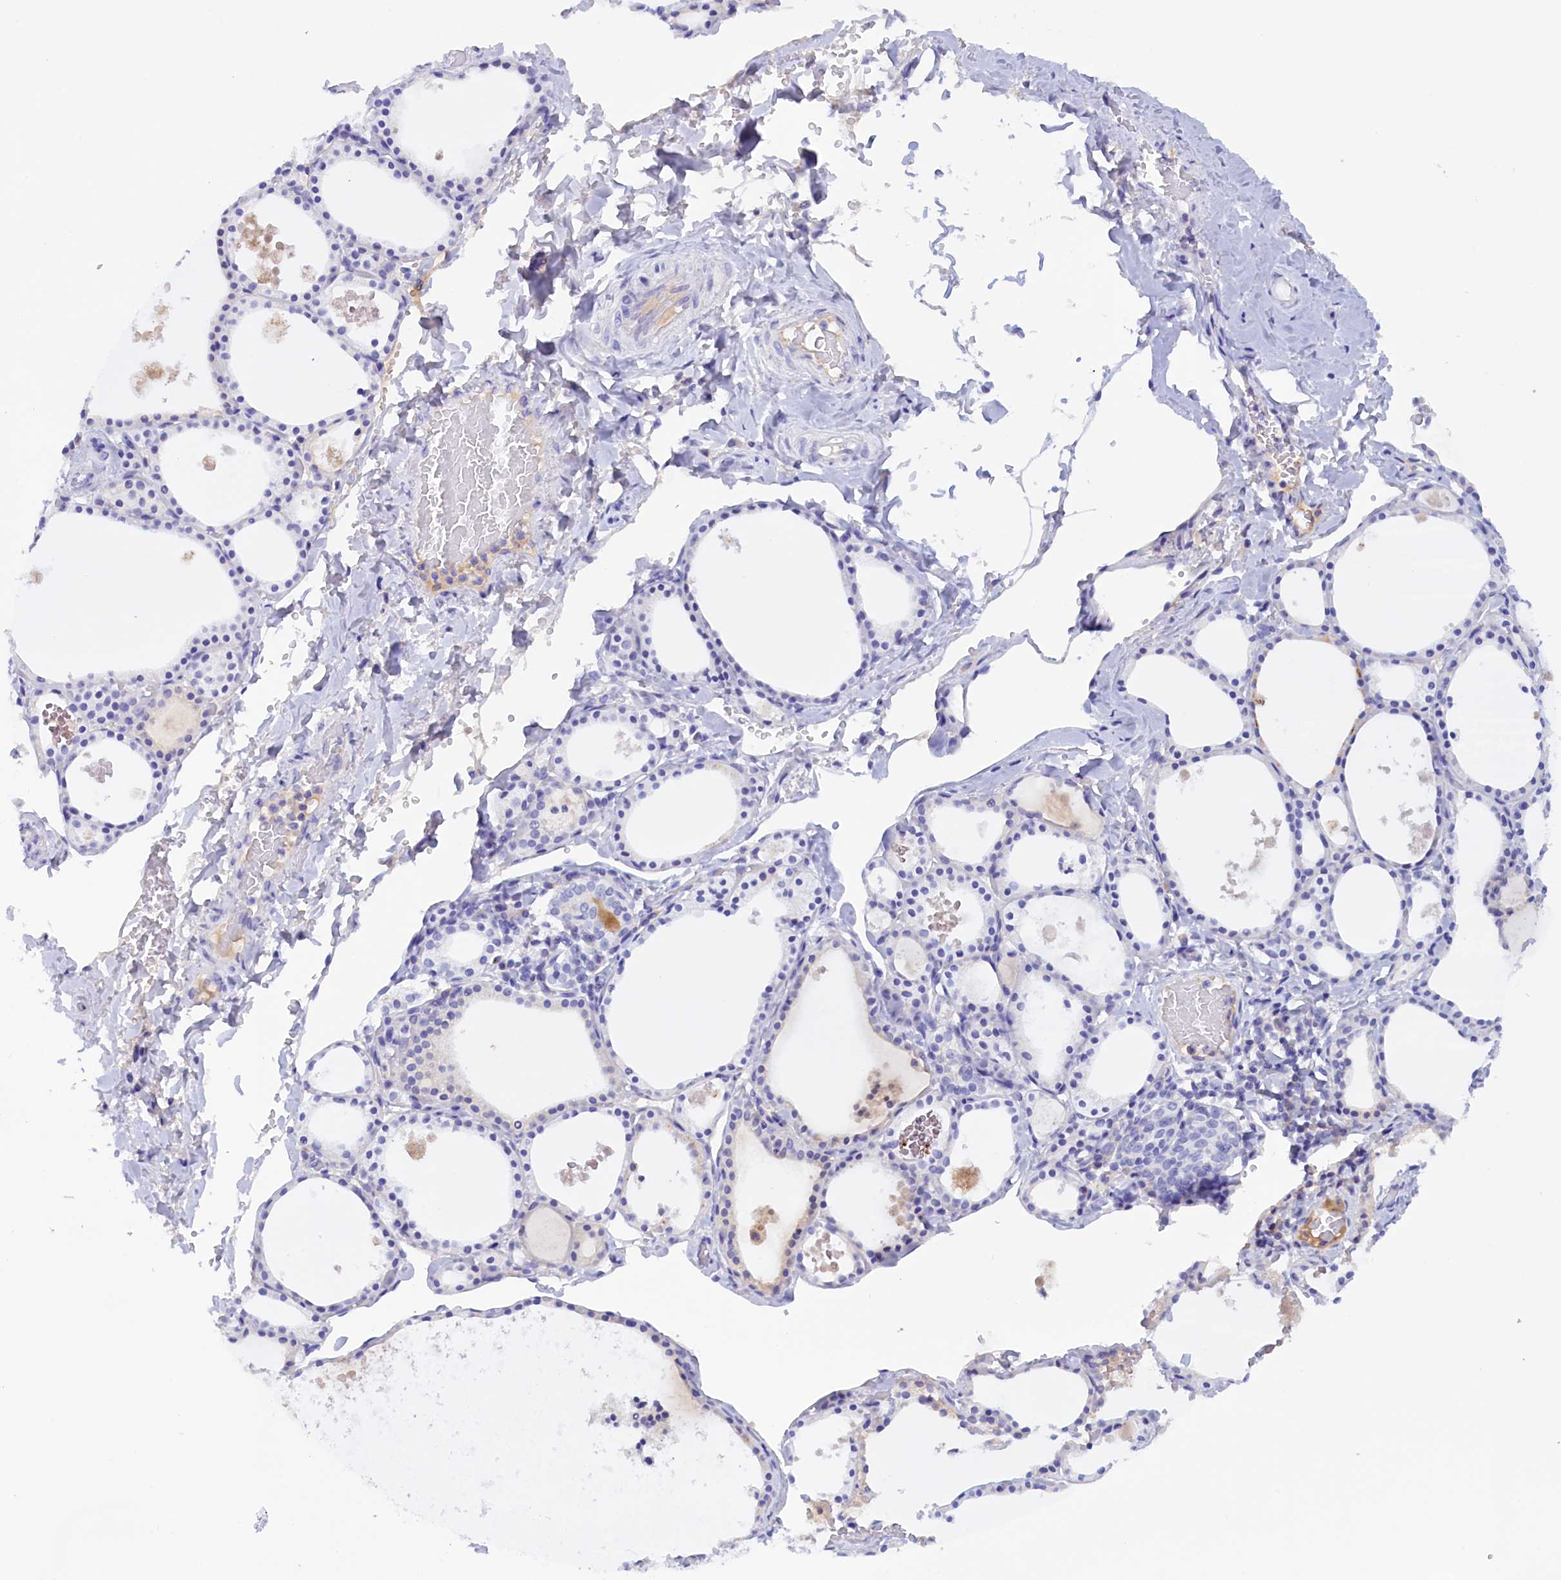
{"staining": {"intensity": "negative", "quantity": "none", "location": "none"}, "tissue": "thyroid gland", "cell_type": "Glandular cells", "image_type": "normal", "snomed": [{"axis": "morphology", "description": "Normal tissue, NOS"}, {"axis": "topography", "description": "Thyroid gland"}], "caption": "Protein analysis of benign thyroid gland displays no significant staining in glandular cells.", "gene": "PROK2", "patient": {"sex": "male", "age": 56}}